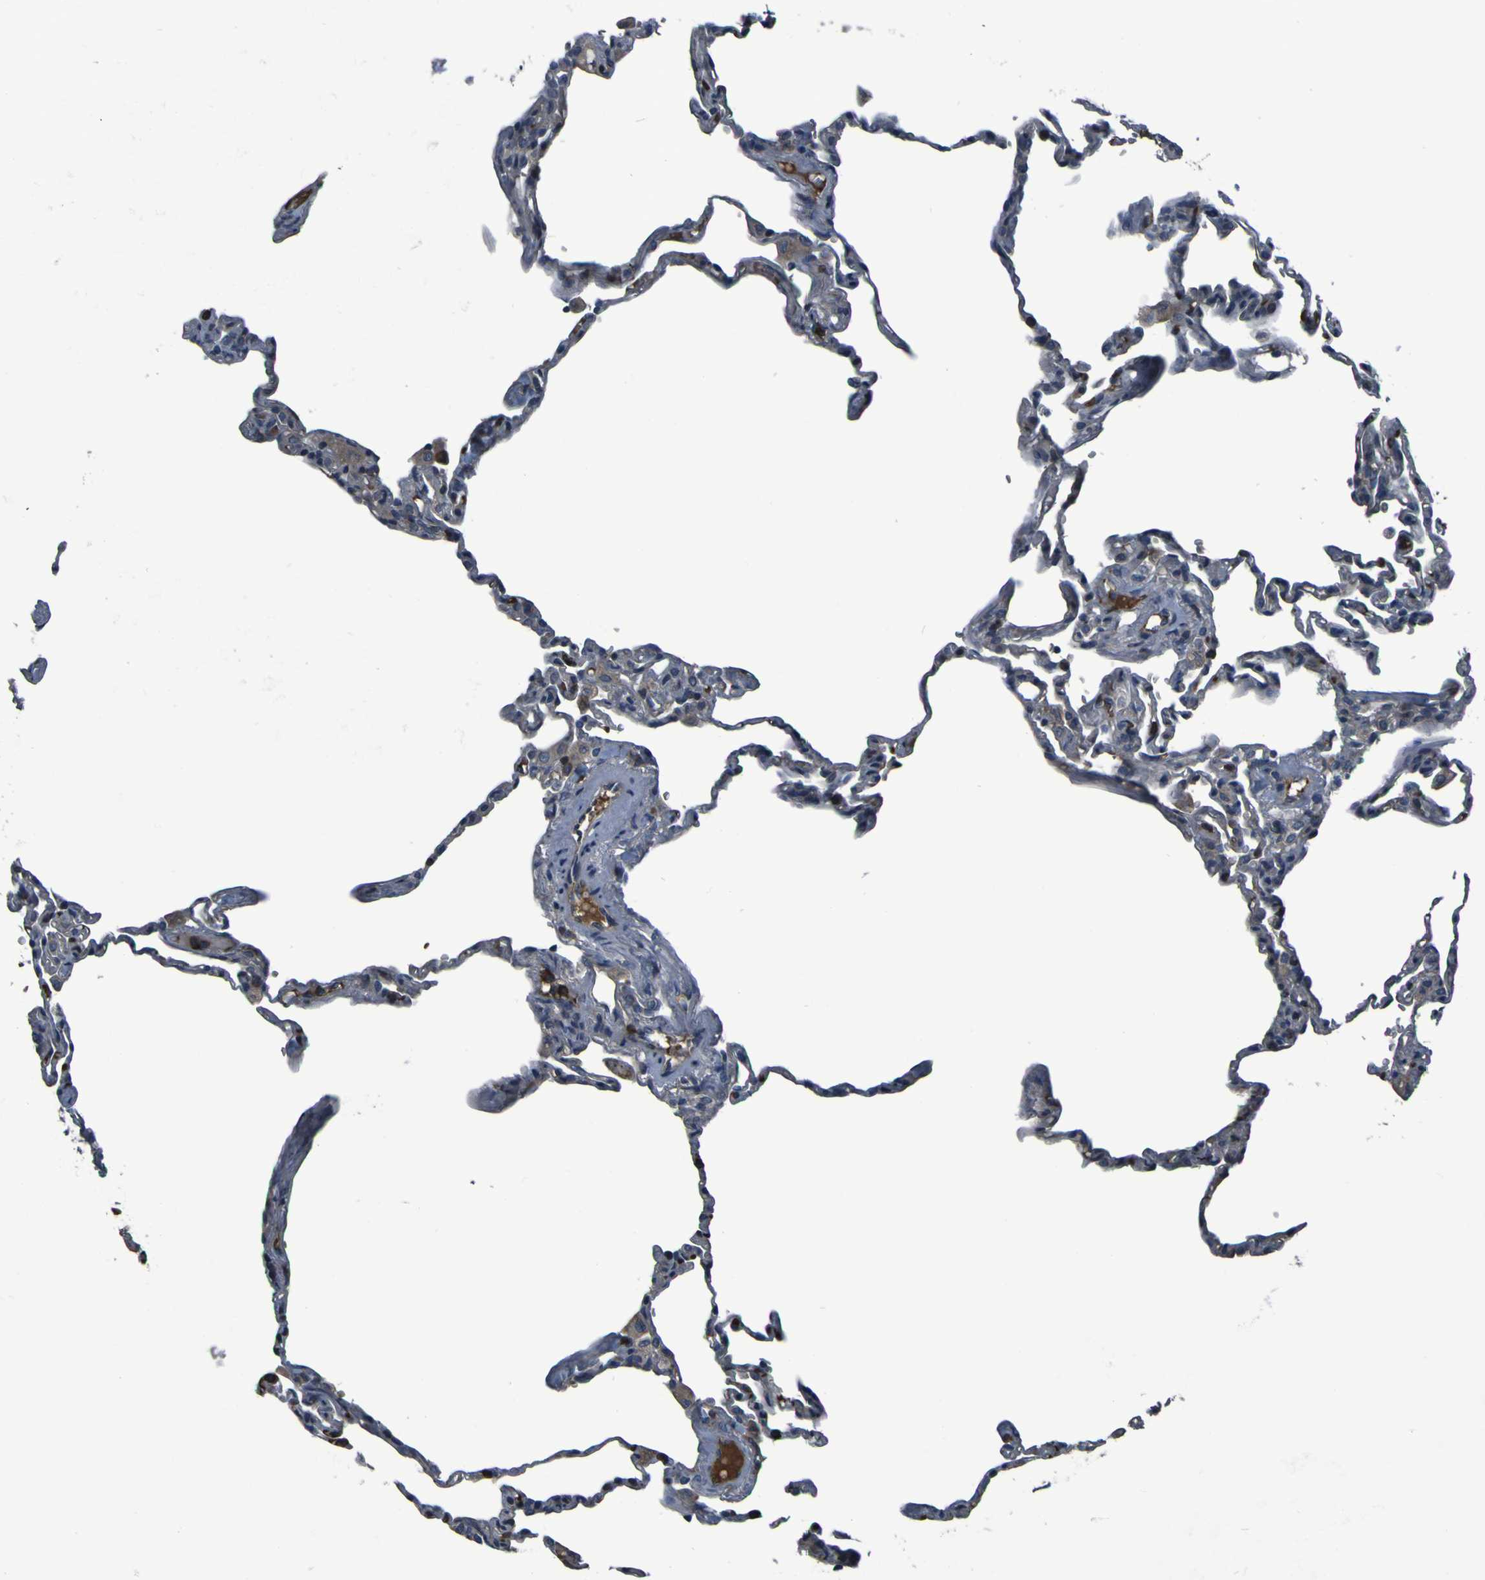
{"staining": {"intensity": "negative", "quantity": "none", "location": "none"}, "tissue": "lung", "cell_type": "Alveolar cells", "image_type": "normal", "snomed": [{"axis": "morphology", "description": "Normal tissue, NOS"}, {"axis": "topography", "description": "Lung"}], "caption": "Immunohistochemistry (IHC) of benign human lung displays no expression in alveolar cells. Brightfield microscopy of immunohistochemistry (IHC) stained with DAB (brown) and hematoxylin (blue), captured at high magnification.", "gene": "GRAMD1A", "patient": {"sex": "male", "age": 59}}